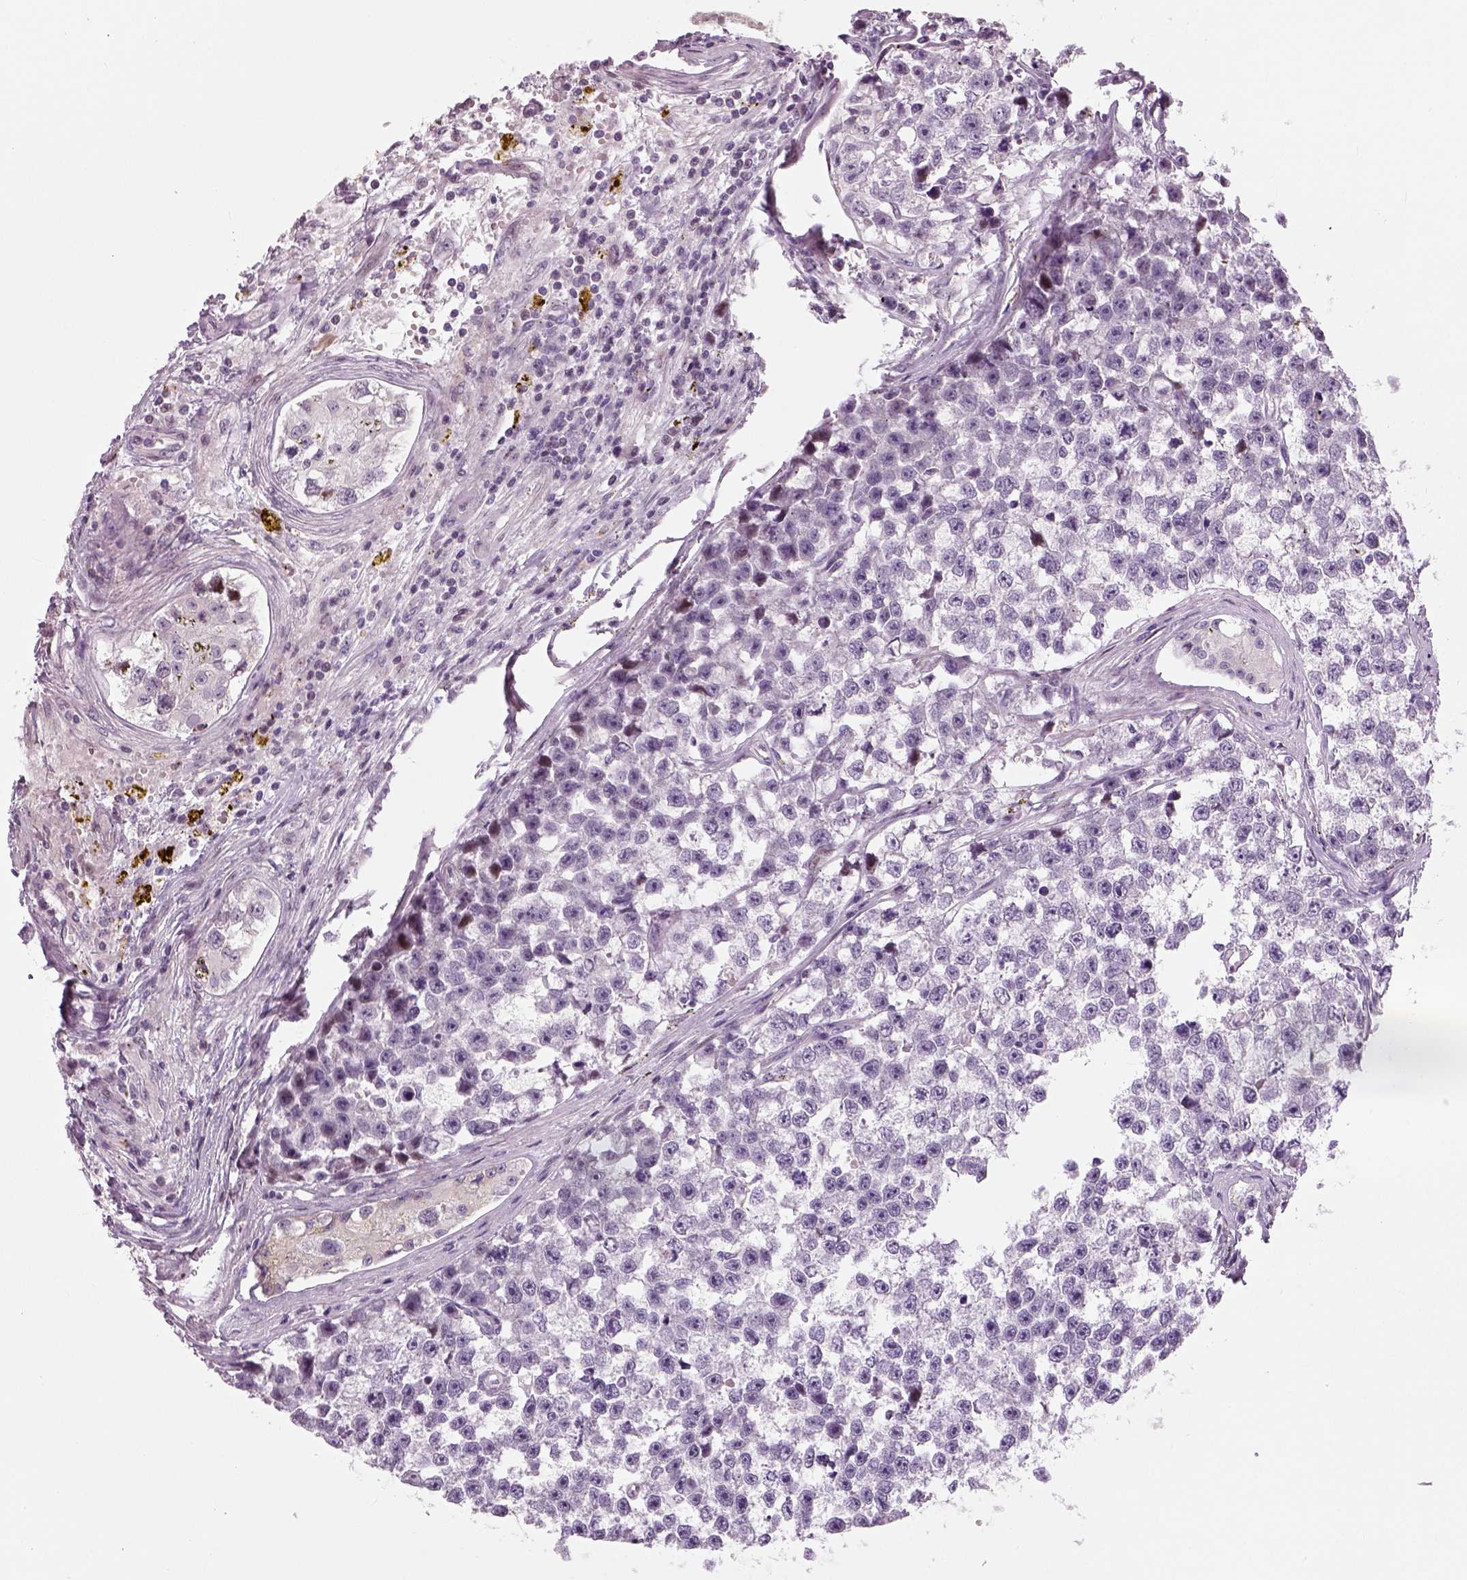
{"staining": {"intensity": "negative", "quantity": "none", "location": "none"}, "tissue": "testis cancer", "cell_type": "Tumor cells", "image_type": "cancer", "snomed": [{"axis": "morphology", "description": "Seminoma, NOS"}, {"axis": "topography", "description": "Testis"}], "caption": "A micrograph of testis cancer stained for a protein displays no brown staining in tumor cells.", "gene": "NECAB1", "patient": {"sex": "male", "age": 26}}